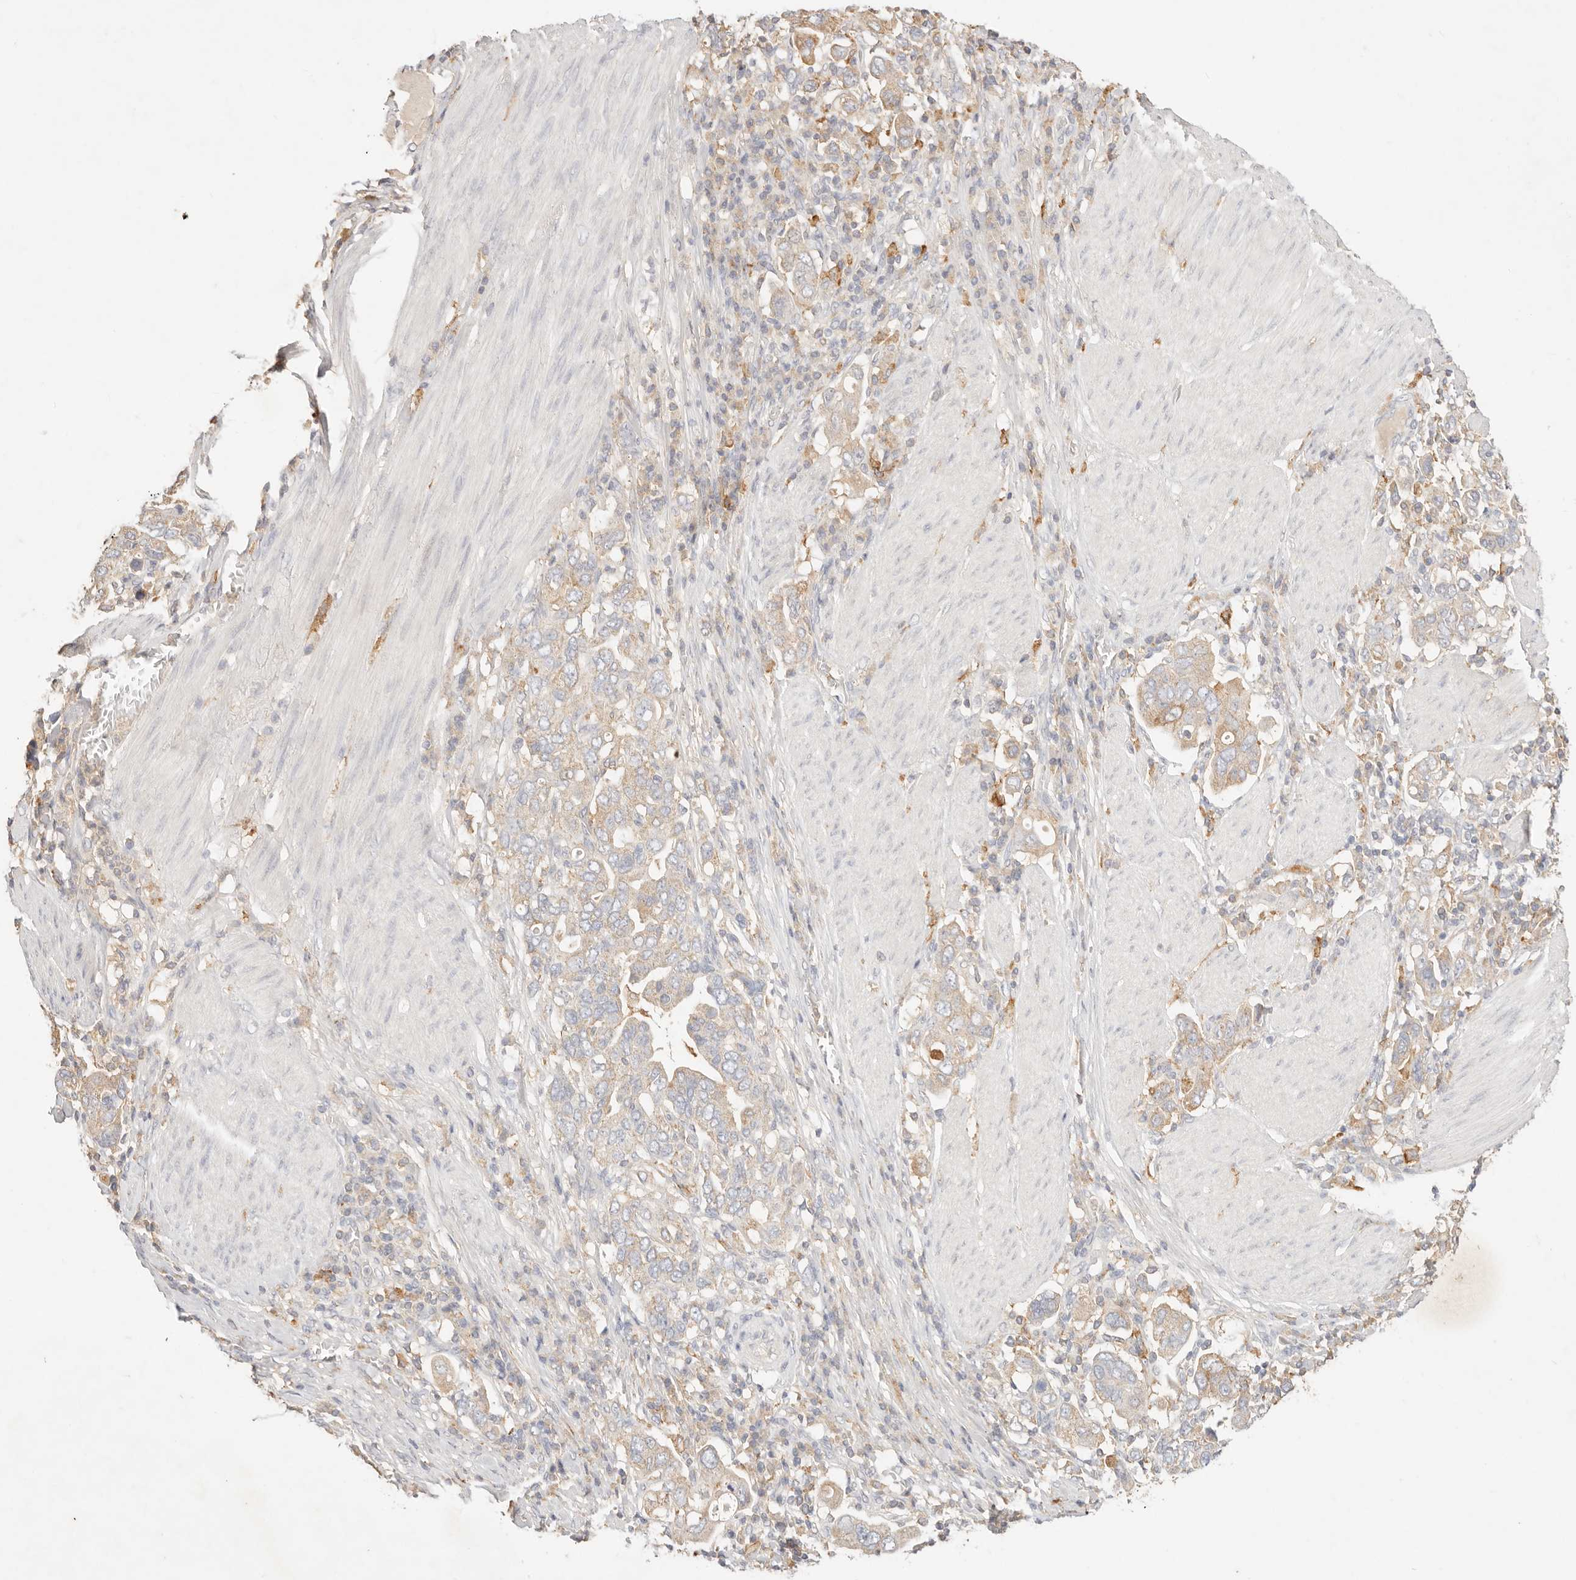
{"staining": {"intensity": "weak", "quantity": ">75%", "location": "cytoplasmic/membranous"}, "tissue": "stomach cancer", "cell_type": "Tumor cells", "image_type": "cancer", "snomed": [{"axis": "morphology", "description": "Adenocarcinoma, NOS"}, {"axis": "topography", "description": "Stomach, upper"}], "caption": "Weak cytoplasmic/membranous staining for a protein is present in approximately >75% of tumor cells of stomach cancer using IHC.", "gene": "HK2", "patient": {"sex": "male", "age": 62}}